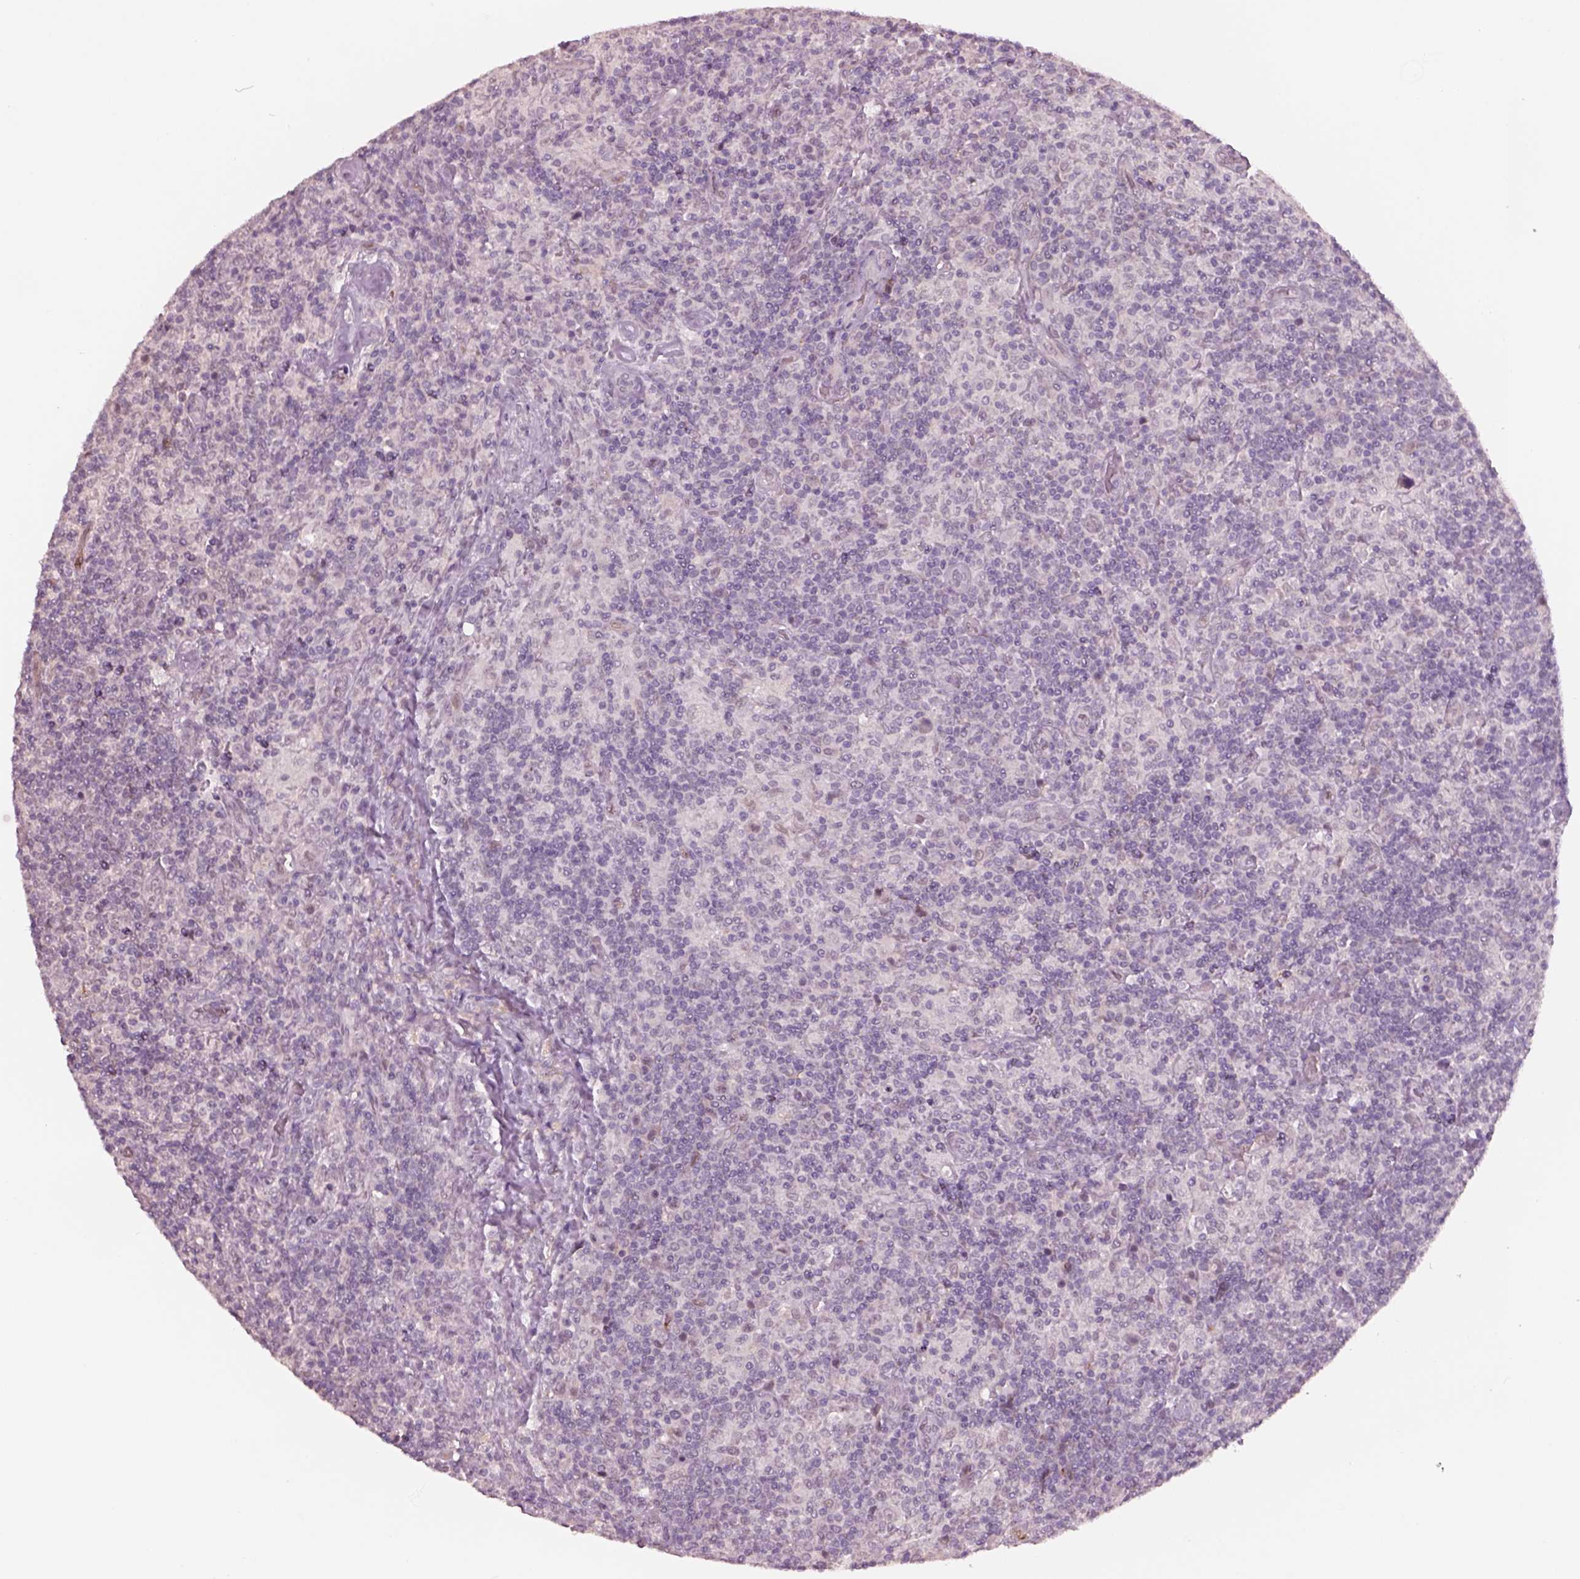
{"staining": {"intensity": "negative", "quantity": "none", "location": "none"}, "tissue": "lymphoma", "cell_type": "Tumor cells", "image_type": "cancer", "snomed": [{"axis": "morphology", "description": "Hodgkin's disease, NOS"}, {"axis": "topography", "description": "Lymph node"}], "caption": "Image shows no protein staining in tumor cells of Hodgkin's disease tissue.", "gene": "NAT8", "patient": {"sex": "male", "age": 70}}